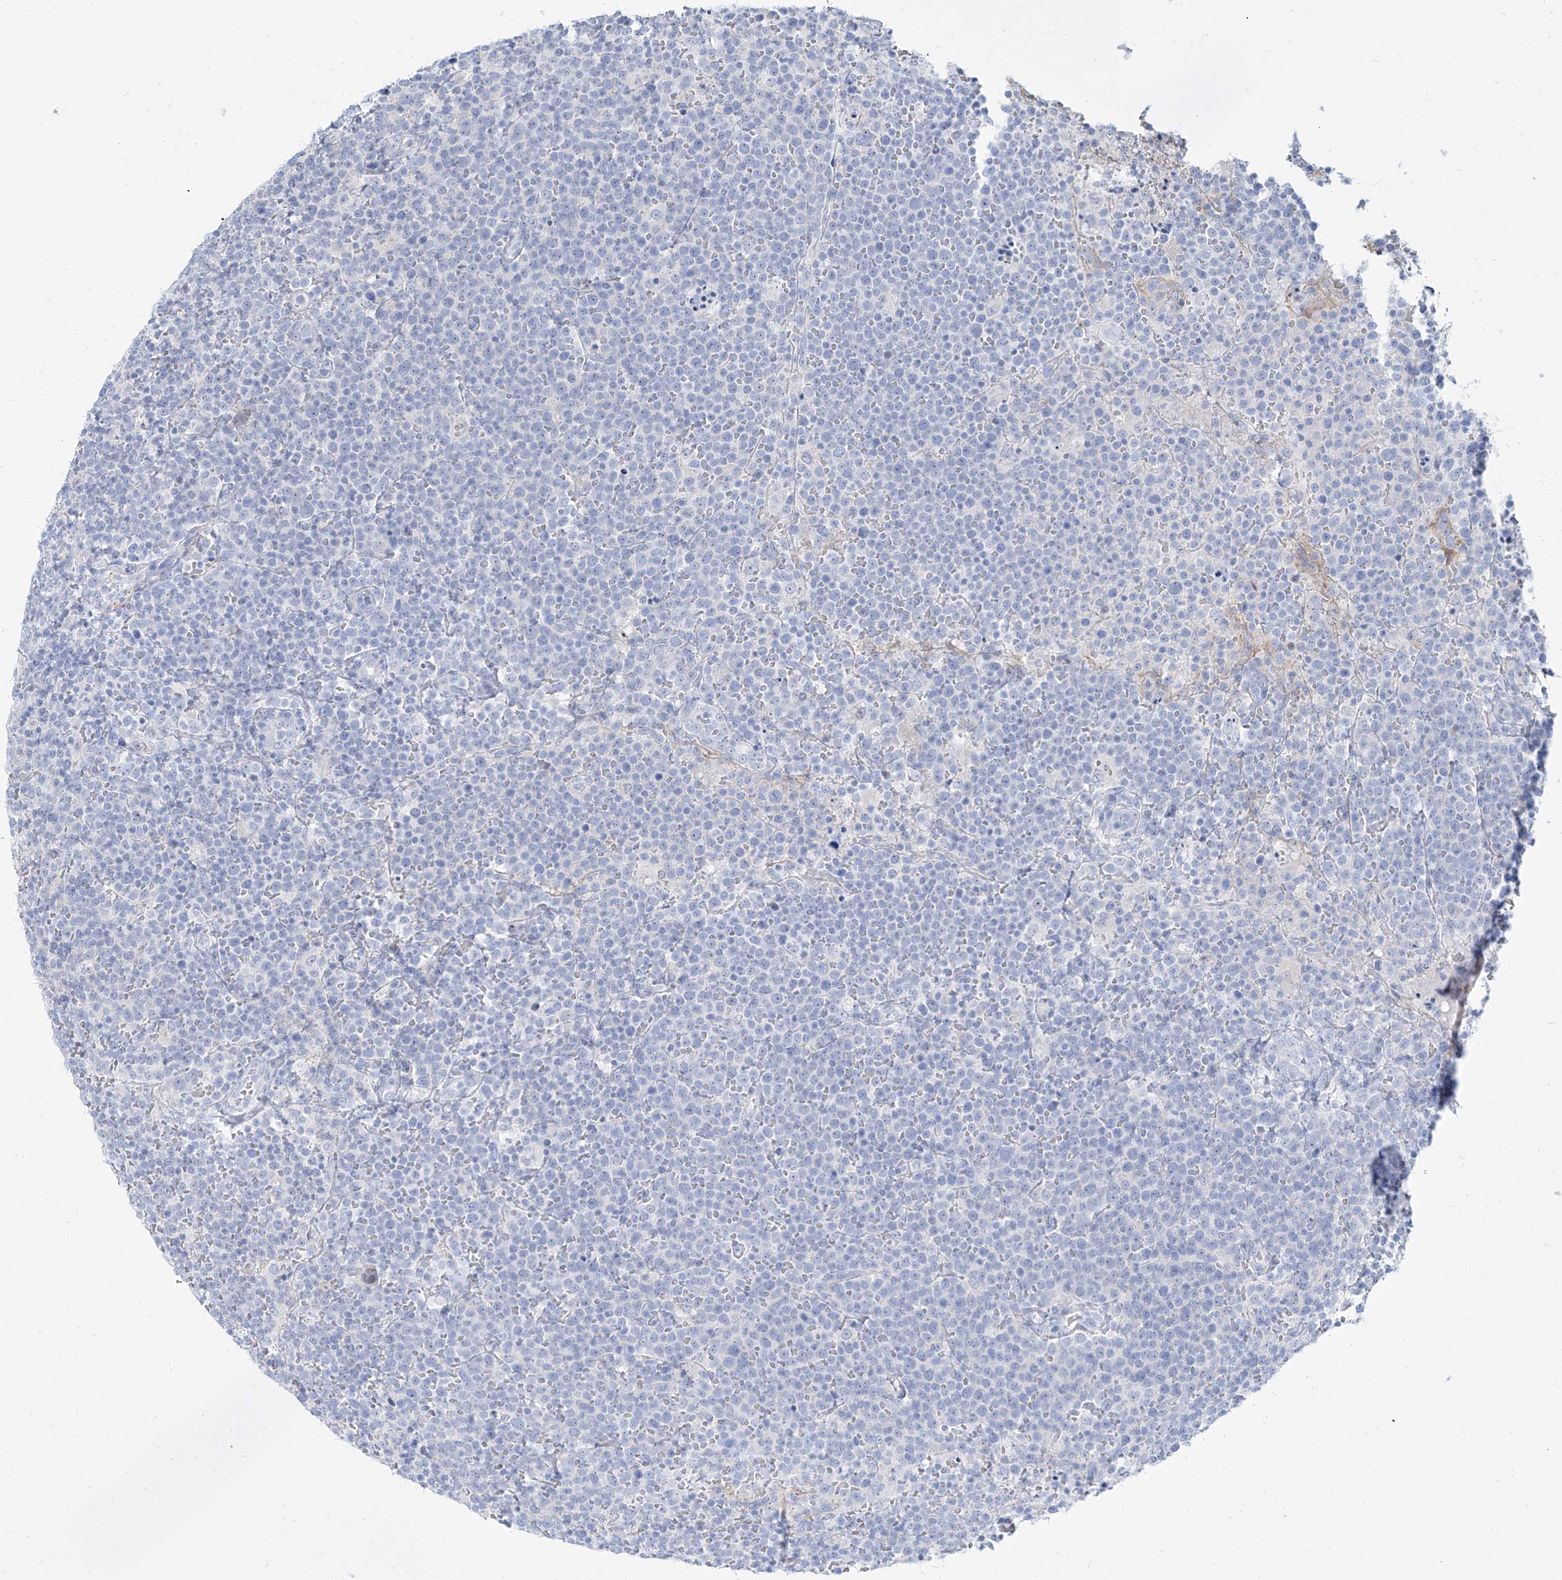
{"staining": {"intensity": "negative", "quantity": "none", "location": "none"}, "tissue": "lymphoma", "cell_type": "Tumor cells", "image_type": "cancer", "snomed": [{"axis": "morphology", "description": "Malignant lymphoma, non-Hodgkin's type, High grade"}, {"axis": "topography", "description": "Lymph node"}], "caption": "DAB immunohistochemical staining of human lymphoma demonstrates no significant positivity in tumor cells.", "gene": "TXLNB", "patient": {"sex": "male", "age": 61}}